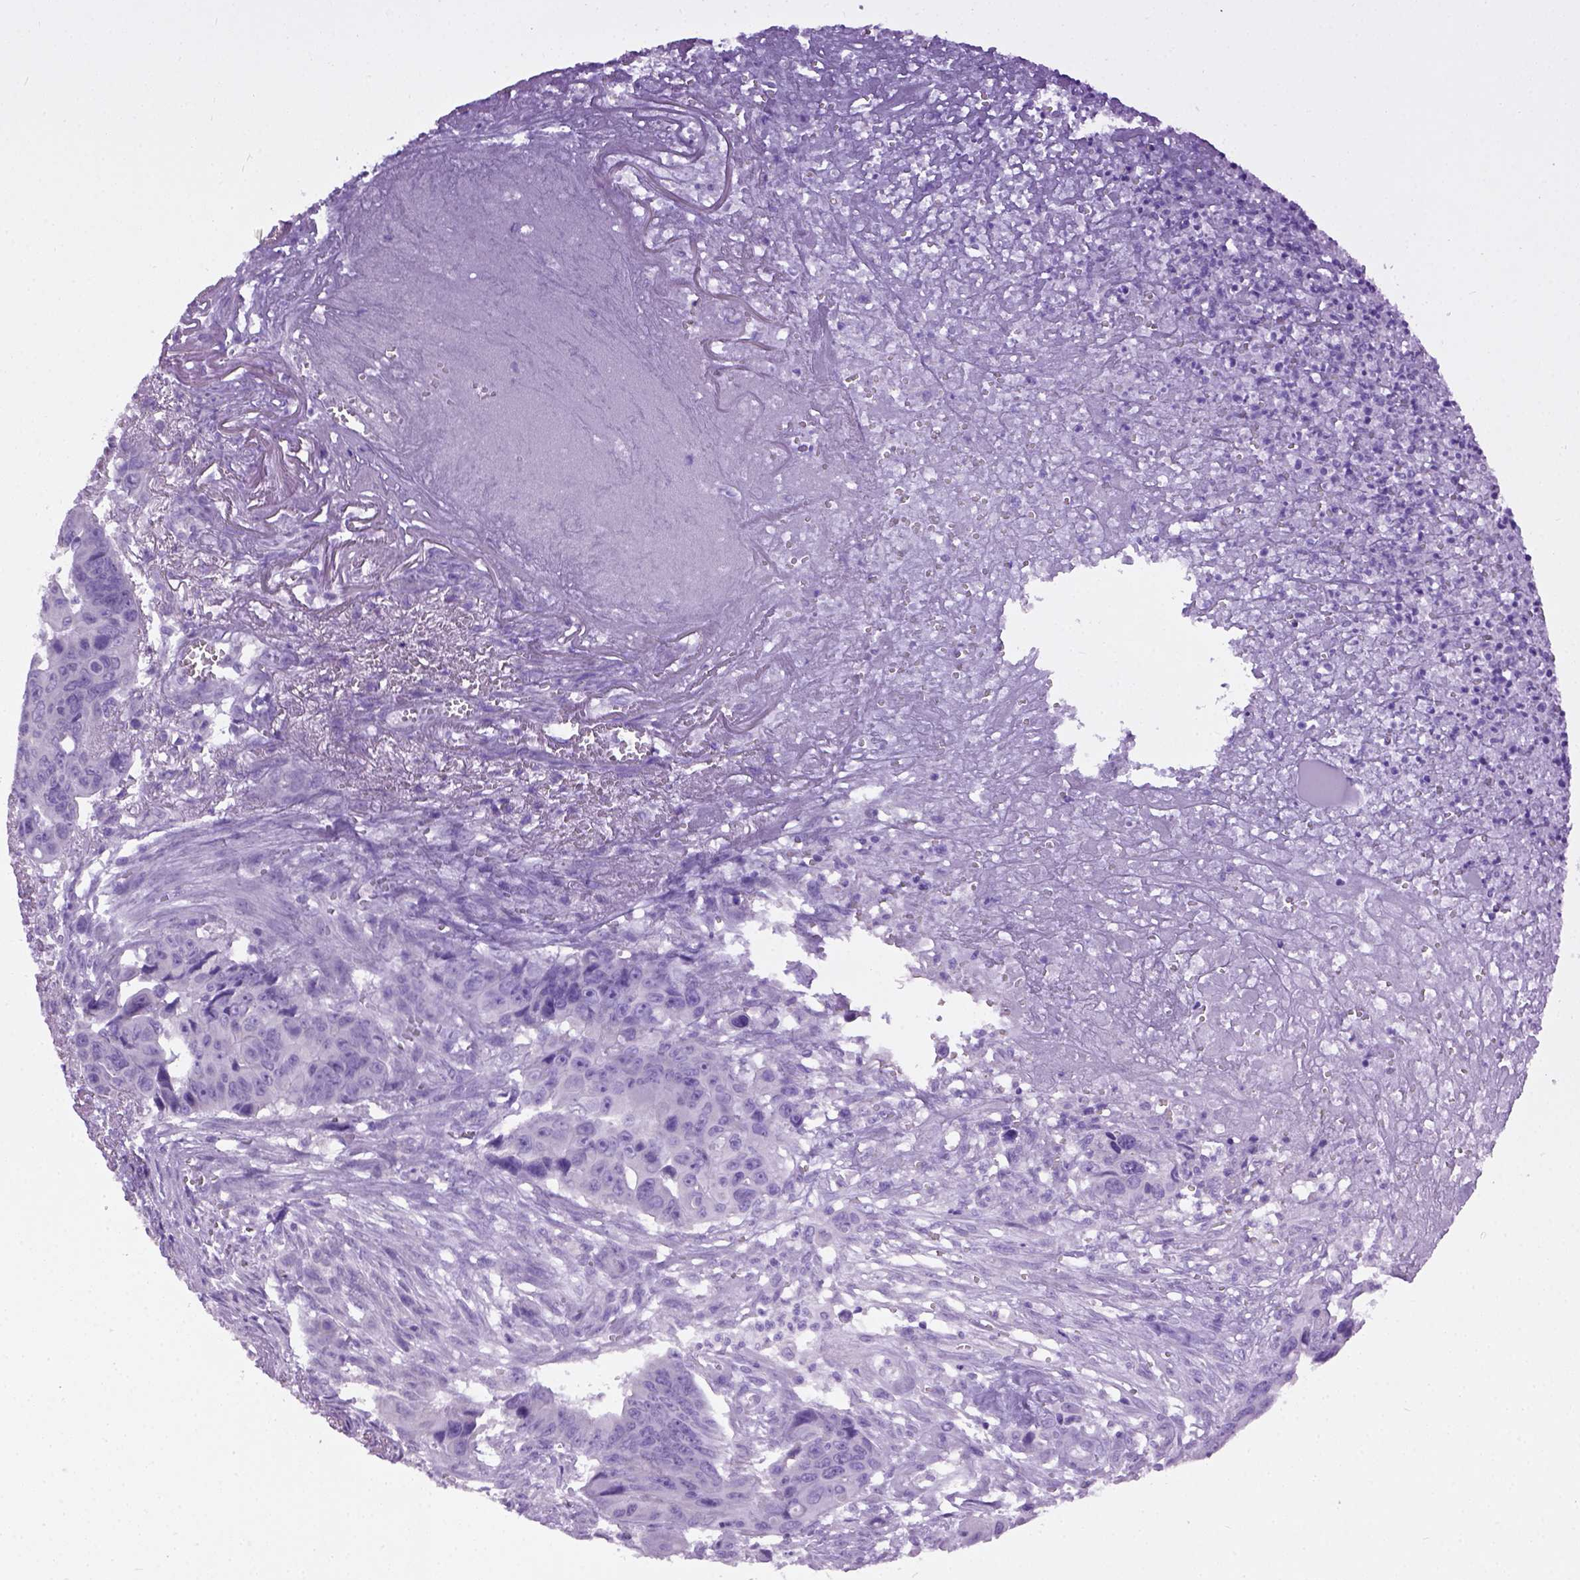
{"staining": {"intensity": "negative", "quantity": "none", "location": "none"}, "tissue": "colorectal cancer", "cell_type": "Tumor cells", "image_type": "cancer", "snomed": [{"axis": "morphology", "description": "Adenocarcinoma, NOS"}, {"axis": "topography", "description": "Colon"}], "caption": "Tumor cells show no significant protein positivity in adenocarcinoma (colorectal).", "gene": "CYP24A1", "patient": {"sex": "female", "age": 87}}